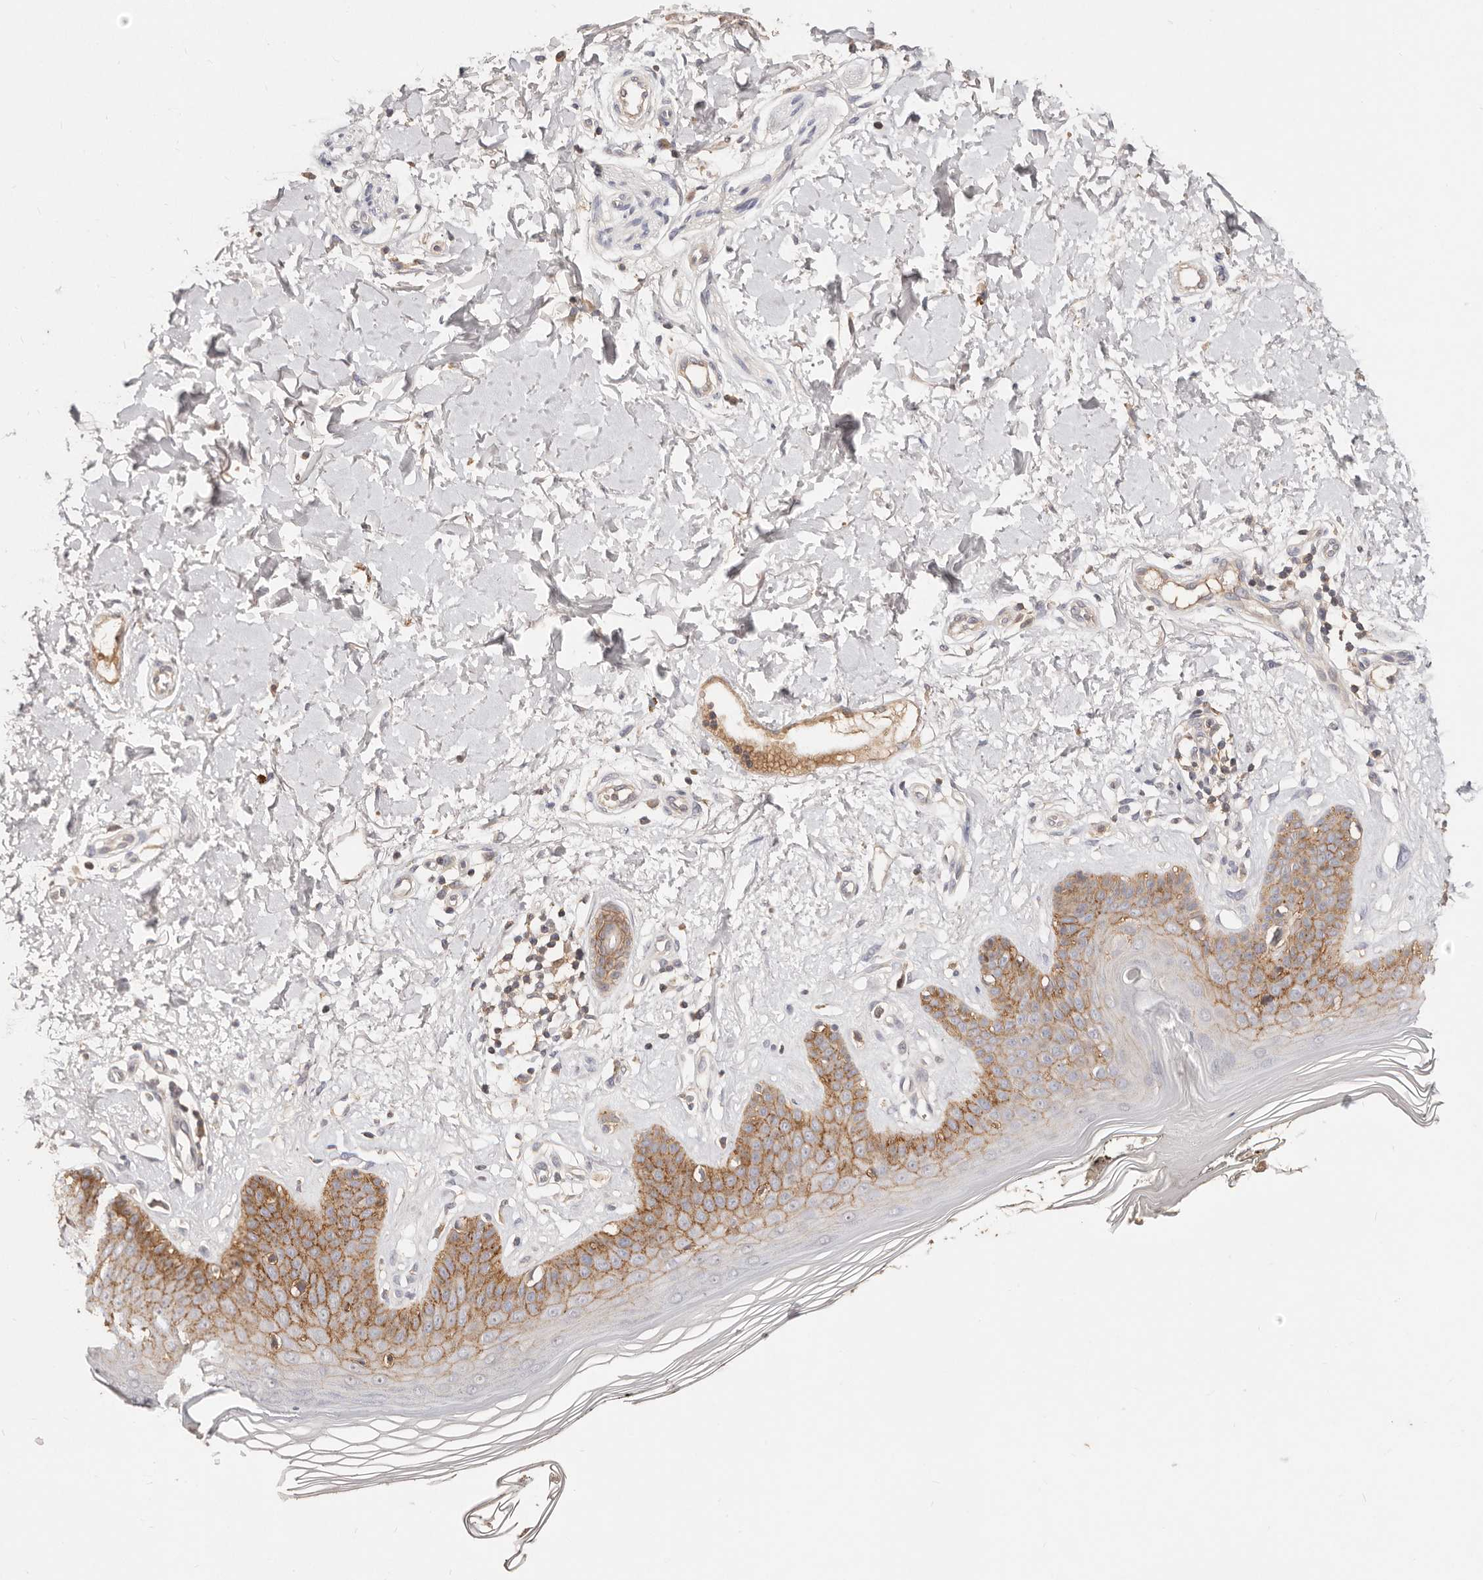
{"staining": {"intensity": "weak", "quantity": "25%-75%", "location": "cytoplasmic/membranous"}, "tissue": "skin", "cell_type": "Fibroblasts", "image_type": "normal", "snomed": [{"axis": "morphology", "description": "Normal tissue, NOS"}, {"axis": "topography", "description": "Skin"}], "caption": "Protein staining demonstrates weak cytoplasmic/membranous positivity in approximately 25%-75% of fibroblasts in unremarkable skin.", "gene": "CXADR", "patient": {"sex": "female", "age": 64}}